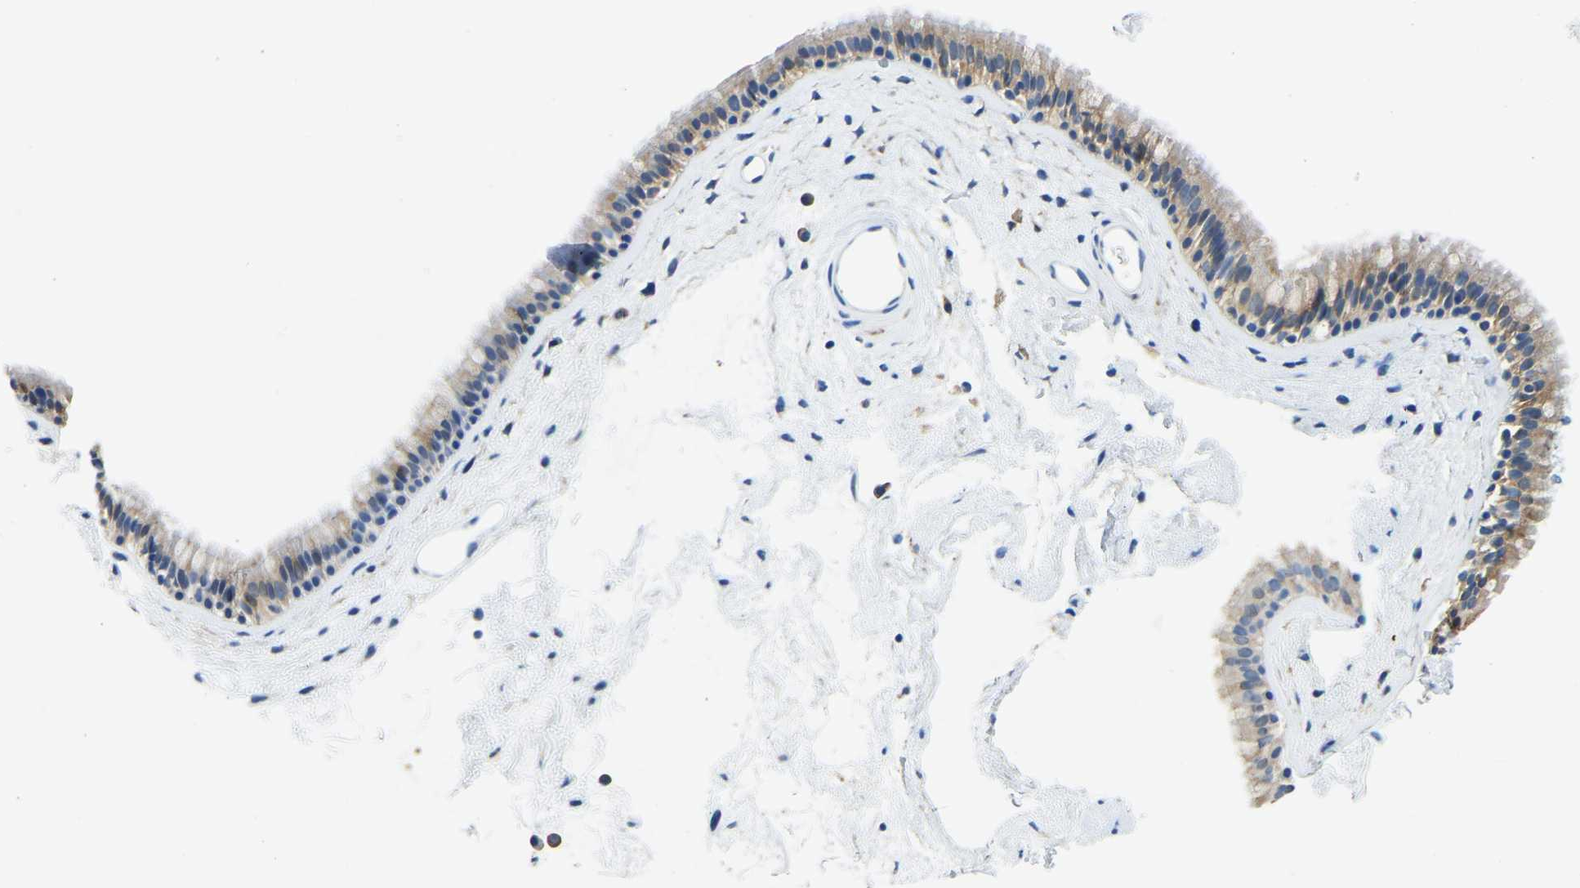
{"staining": {"intensity": "moderate", "quantity": "25%-75%", "location": "cytoplasmic/membranous"}, "tissue": "nasopharynx", "cell_type": "Respiratory epithelial cells", "image_type": "normal", "snomed": [{"axis": "morphology", "description": "Normal tissue, NOS"}, {"axis": "morphology", "description": "Inflammation, NOS"}, {"axis": "topography", "description": "Nasopharynx"}], "caption": "Moderate cytoplasmic/membranous protein expression is identified in about 25%-75% of respiratory epithelial cells in nasopharynx.", "gene": "ZDHHC13", "patient": {"sex": "male", "age": 48}}